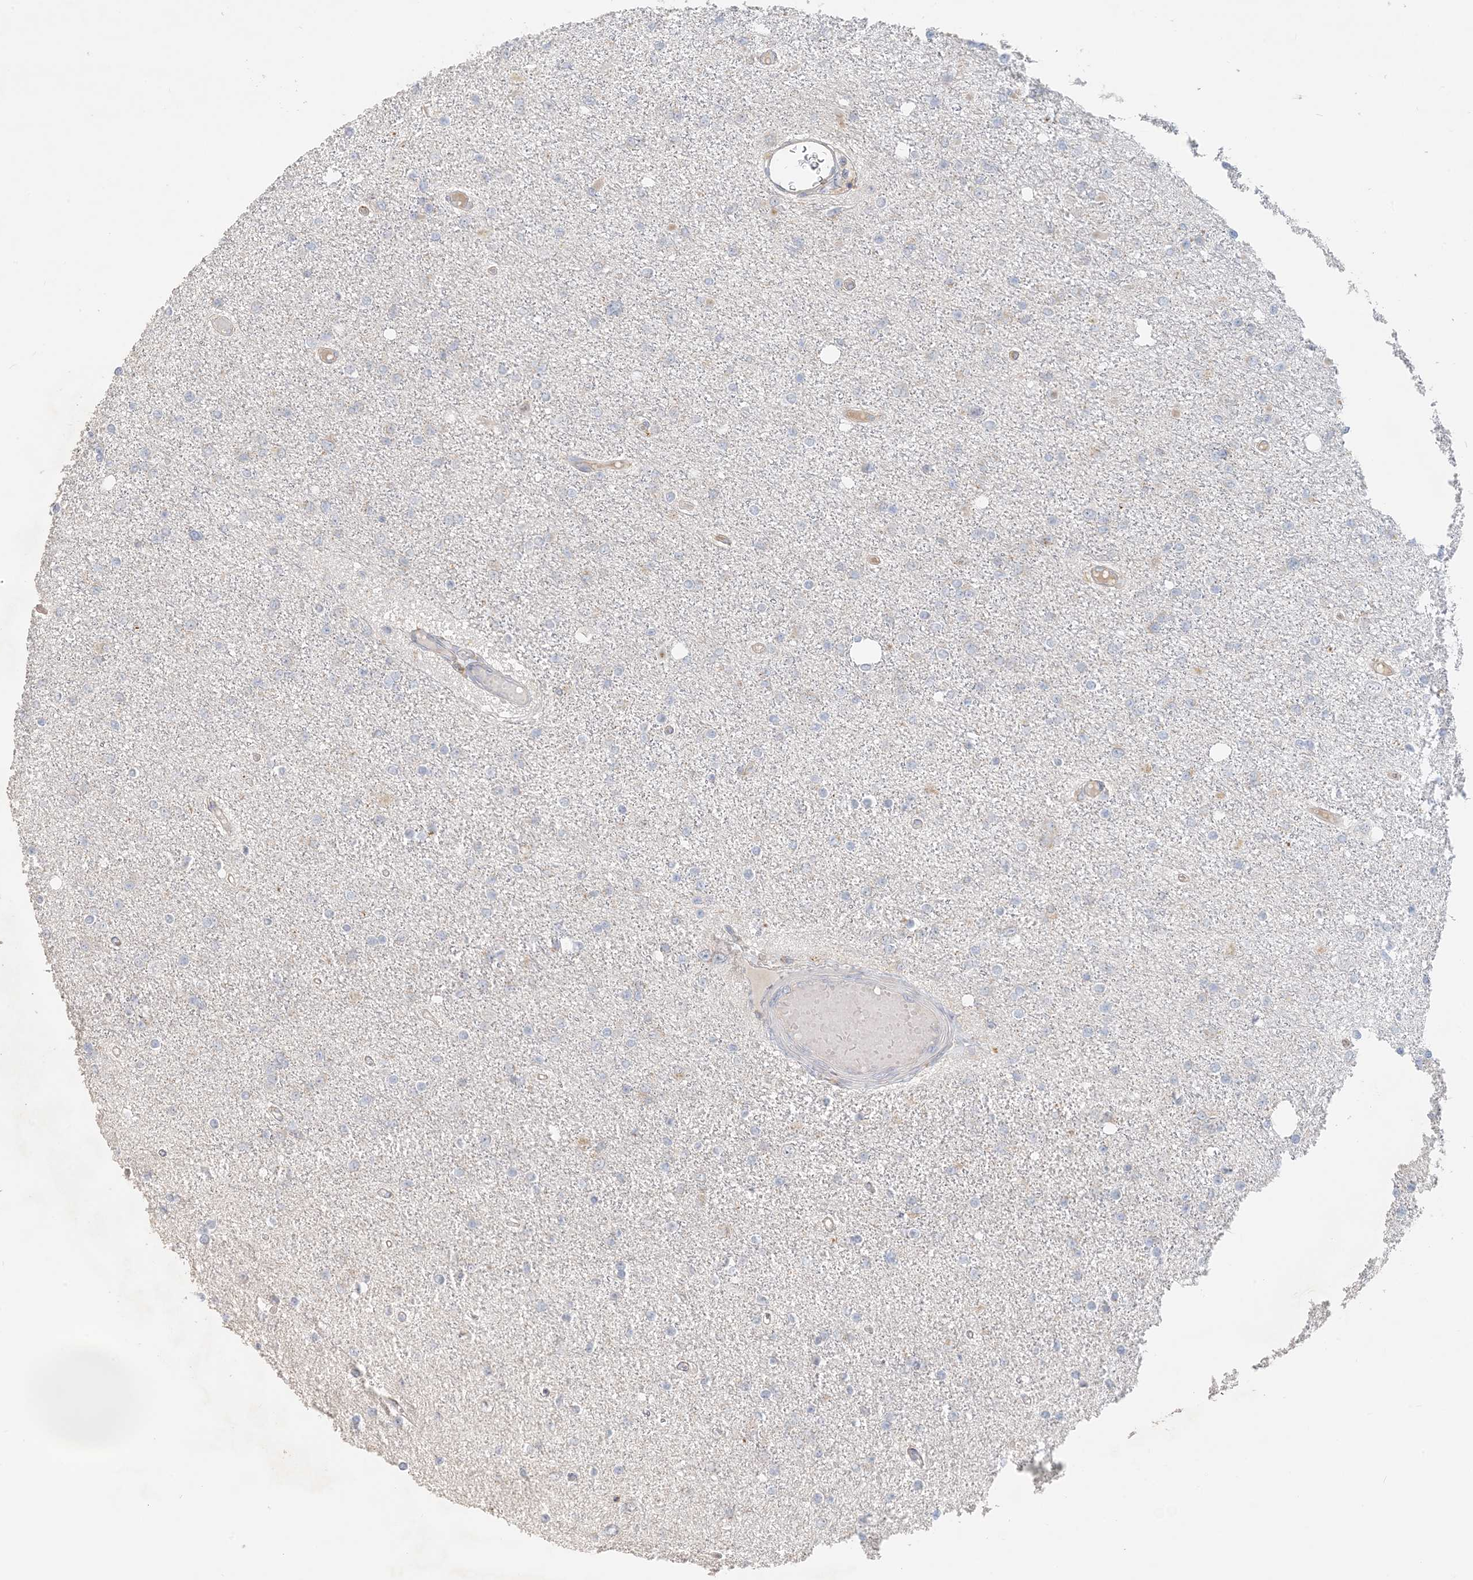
{"staining": {"intensity": "weak", "quantity": "<25%", "location": "cytoplasmic/membranous"}, "tissue": "glioma", "cell_type": "Tumor cells", "image_type": "cancer", "snomed": [{"axis": "morphology", "description": "Glioma, malignant, Low grade"}, {"axis": "topography", "description": "Brain"}], "caption": "DAB (3,3'-diaminobenzidine) immunohistochemical staining of human malignant glioma (low-grade) exhibits no significant staining in tumor cells.", "gene": "SPPL2A", "patient": {"sex": "female", "age": 22}}